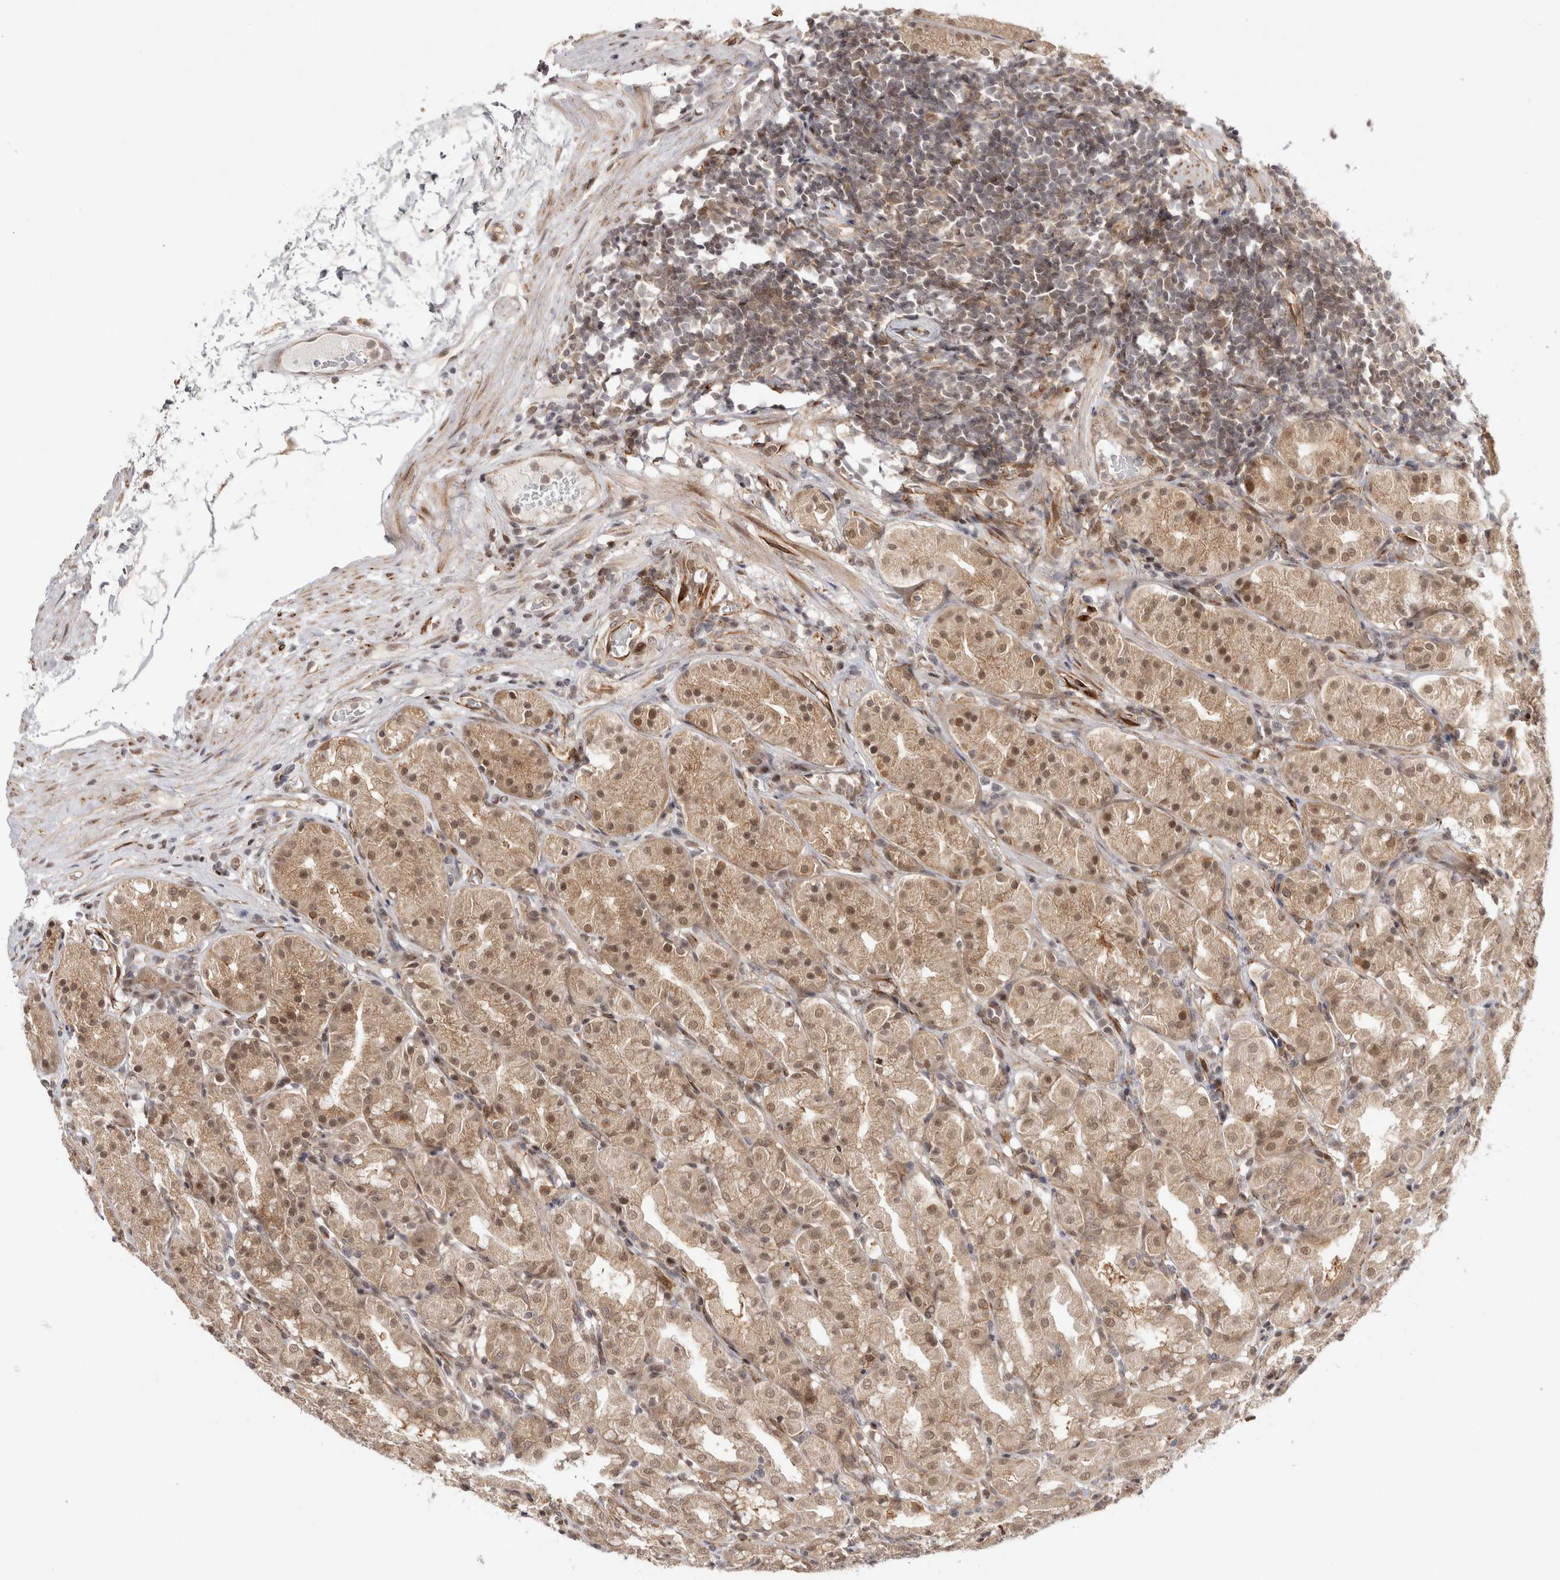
{"staining": {"intensity": "moderate", "quantity": ">75%", "location": "cytoplasmic/membranous,nuclear"}, "tissue": "stomach", "cell_type": "Glandular cells", "image_type": "normal", "snomed": [{"axis": "morphology", "description": "Normal tissue, NOS"}, {"axis": "topography", "description": "Stomach, lower"}], "caption": "Protein staining of unremarkable stomach shows moderate cytoplasmic/membranous,nuclear staining in approximately >75% of glandular cells. (DAB (3,3'-diaminobenzidine) IHC, brown staining for protein, blue staining for nuclei).", "gene": "ZNF318", "patient": {"sex": "female", "age": 56}}